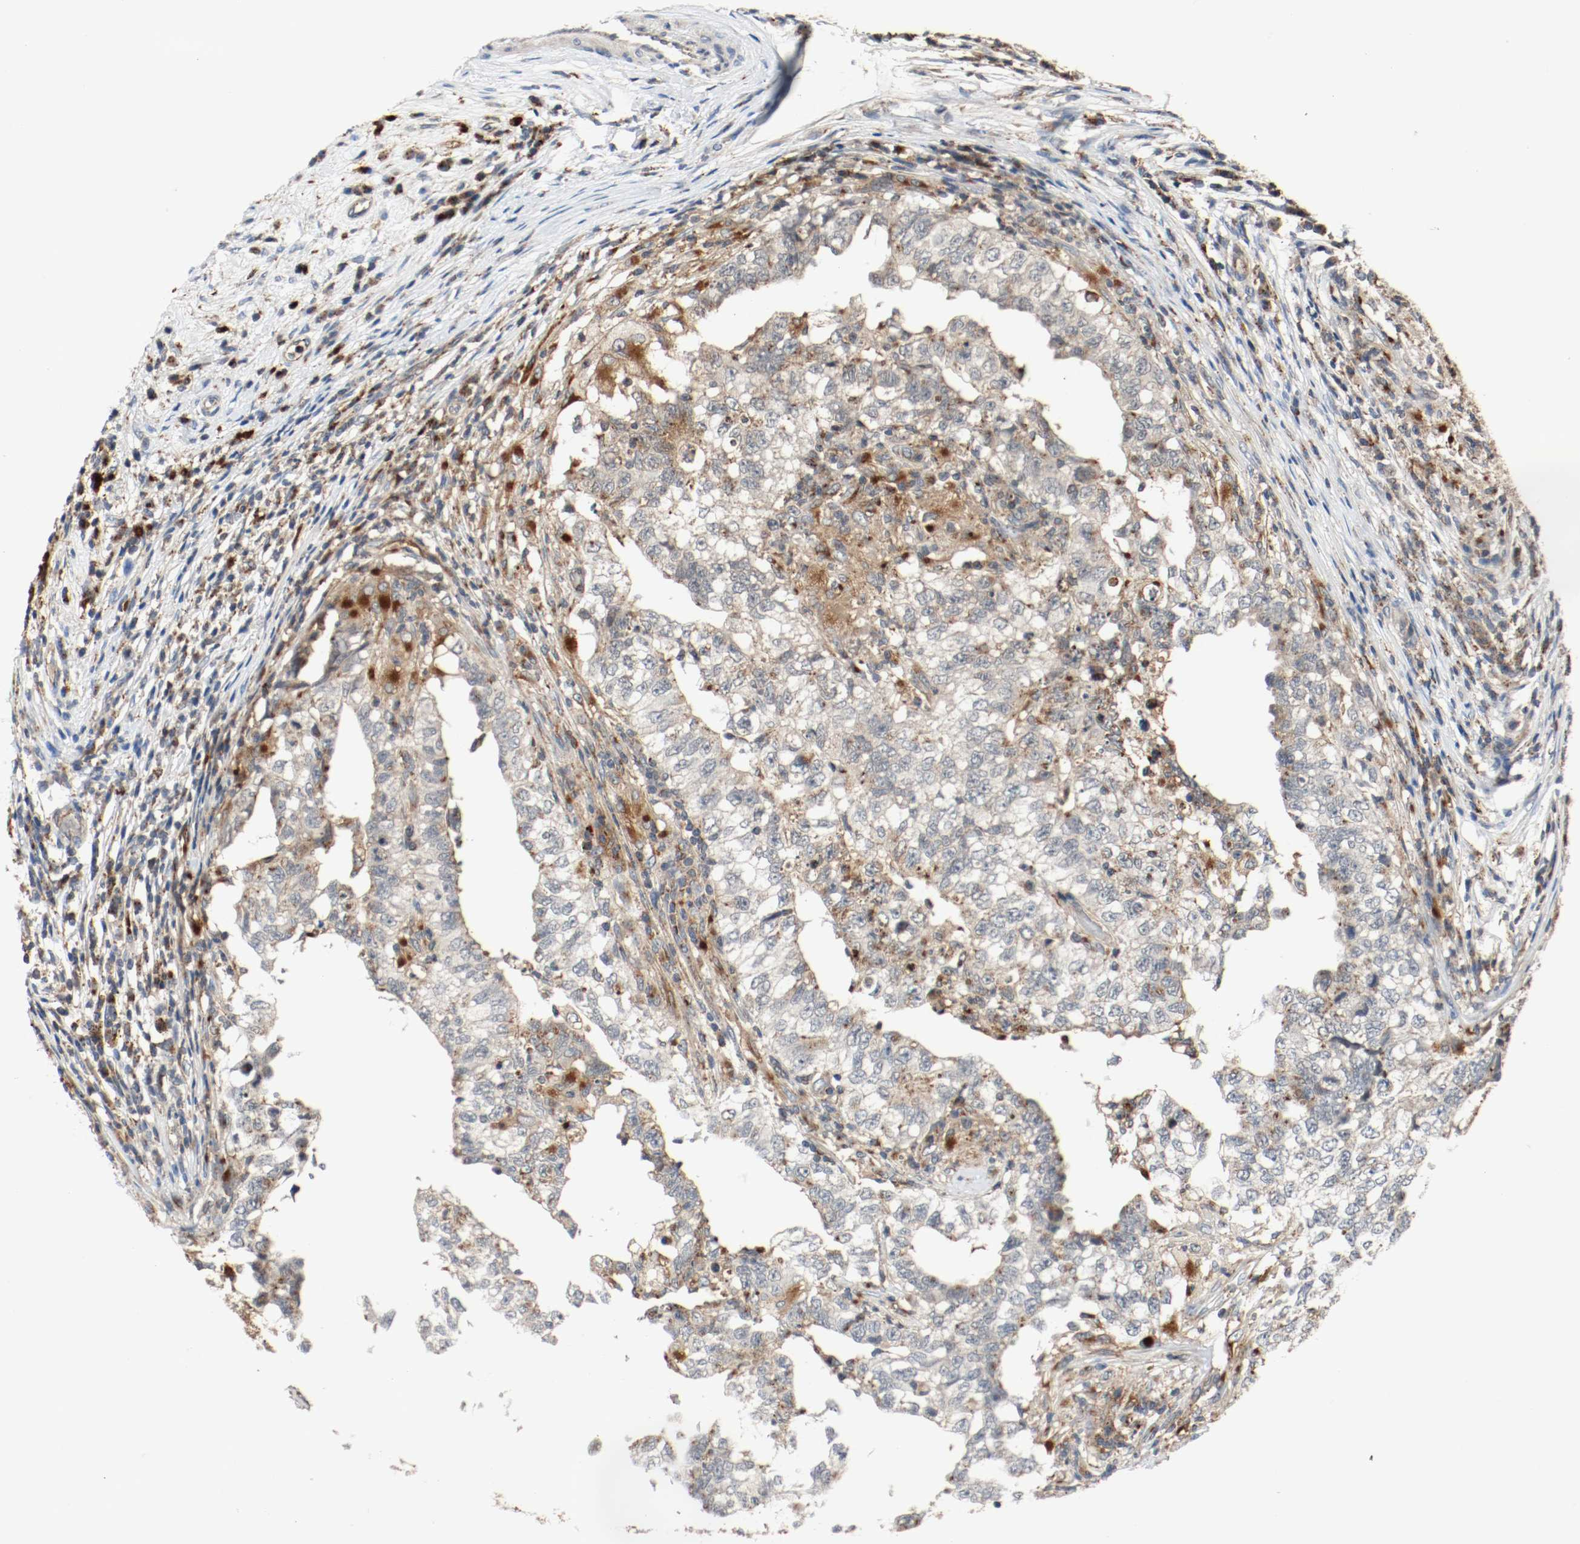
{"staining": {"intensity": "strong", "quantity": ">75%", "location": "cytoplasmic/membranous"}, "tissue": "testis cancer", "cell_type": "Tumor cells", "image_type": "cancer", "snomed": [{"axis": "morphology", "description": "Carcinoma, Embryonal, NOS"}, {"axis": "topography", "description": "Testis"}], "caption": "Testis cancer tissue exhibits strong cytoplasmic/membranous expression in about >75% of tumor cells, visualized by immunohistochemistry.", "gene": "LAMP2", "patient": {"sex": "male", "age": 21}}